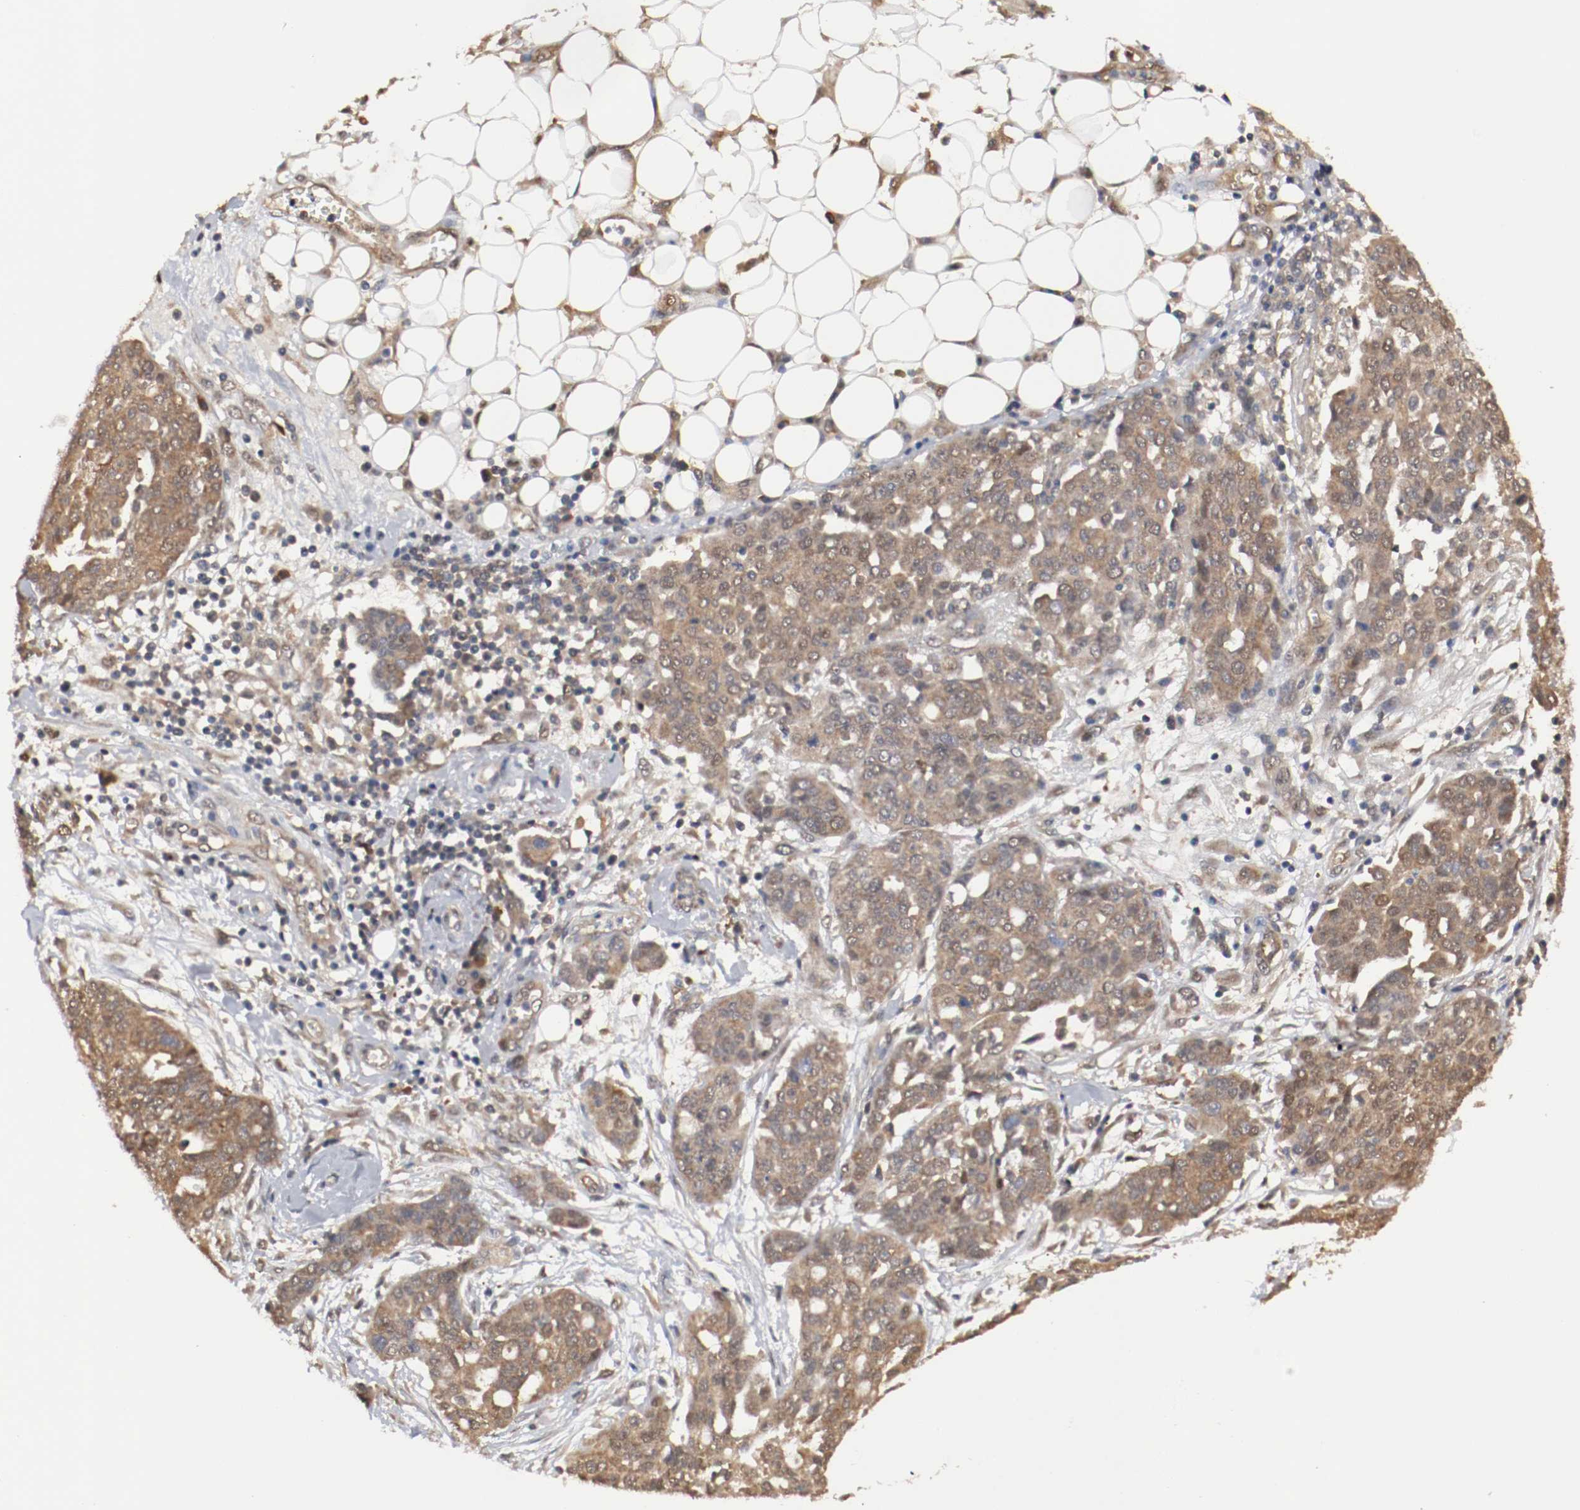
{"staining": {"intensity": "moderate", "quantity": ">75%", "location": "cytoplasmic/membranous"}, "tissue": "ovarian cancer", "cell_type": "Tumor cells", "image_type": "cancer", "snomed": [{"axis": "morphology", "description": "Cystadenocarcinoma, serous, NOS"}, {"axis": "topography", "description": "Soft tissue"}, {"axis": "topography", "description": "Ovary"}], "caption": "Moderate cytoplasmic/membranous positivity for a protein is identified in about >75% of tumor cells of serous cystadenocarcinoma (ovarian) using immunohistochemistry (IHC).", "gene": "AFG3L2", "patient": {"sex": "female", "age": 57}}